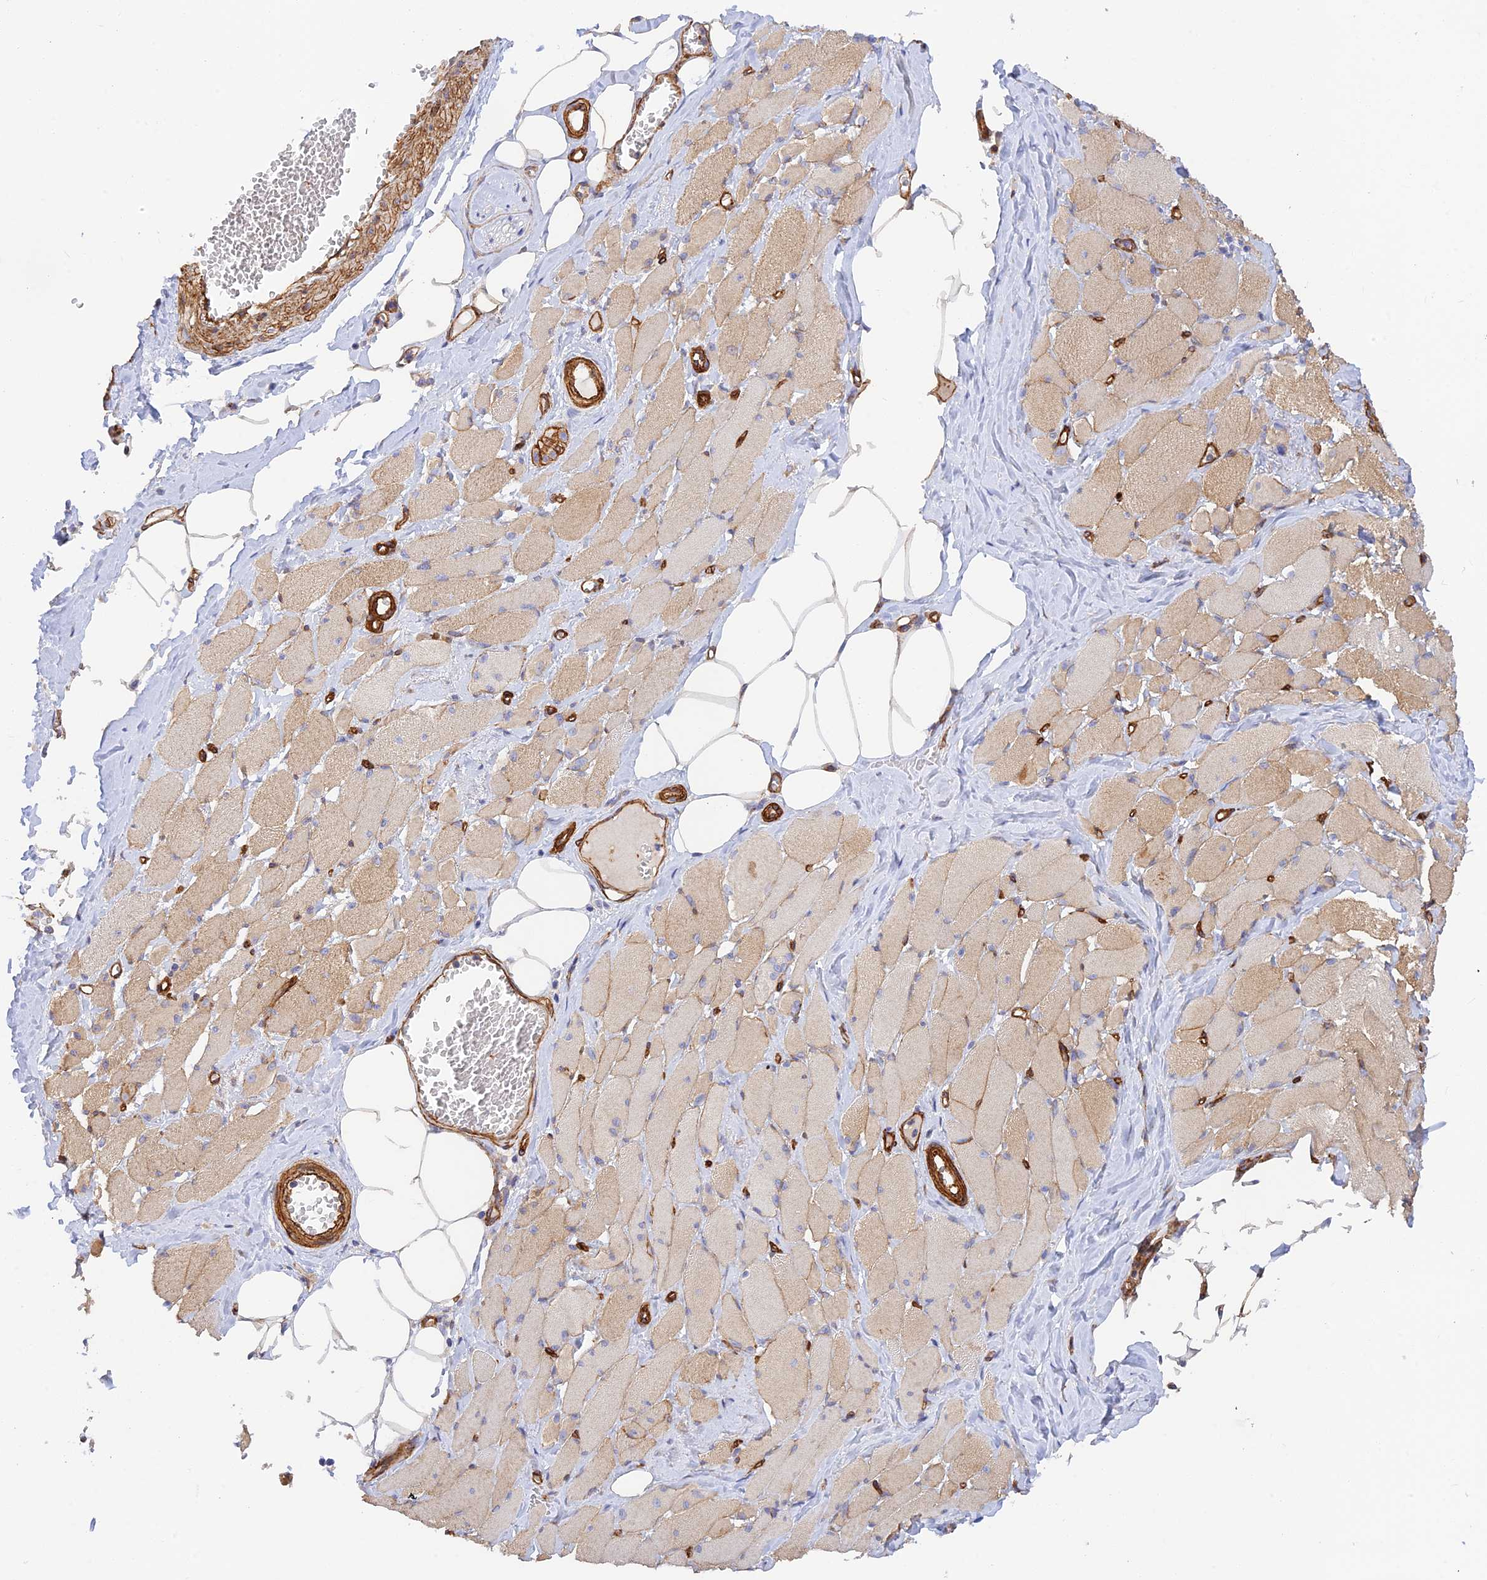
{"staining": {"intensity": "weak", "quantity": ">75%", "location": "cytoplasmic/membranous"}, "tissue": "skeletal muscle", "cell_type": "Myocytes", "image_type": "normal", "snomed": [{"axis": "morphology", "description": "Normal tissue, NOS"}, {"axis": "morphology", "description": "Basal cell carcinoma"}, {"axis": "topography", "description": "Skeletal muscle"}], "caption": "The immunohistochemical stain highlights weak cytoplasmic/membranous positivity in myocytes of unremarkable skeletal muscle.", "gene": "MYO9A", "patient": {"sex": "female", "age": 64}}